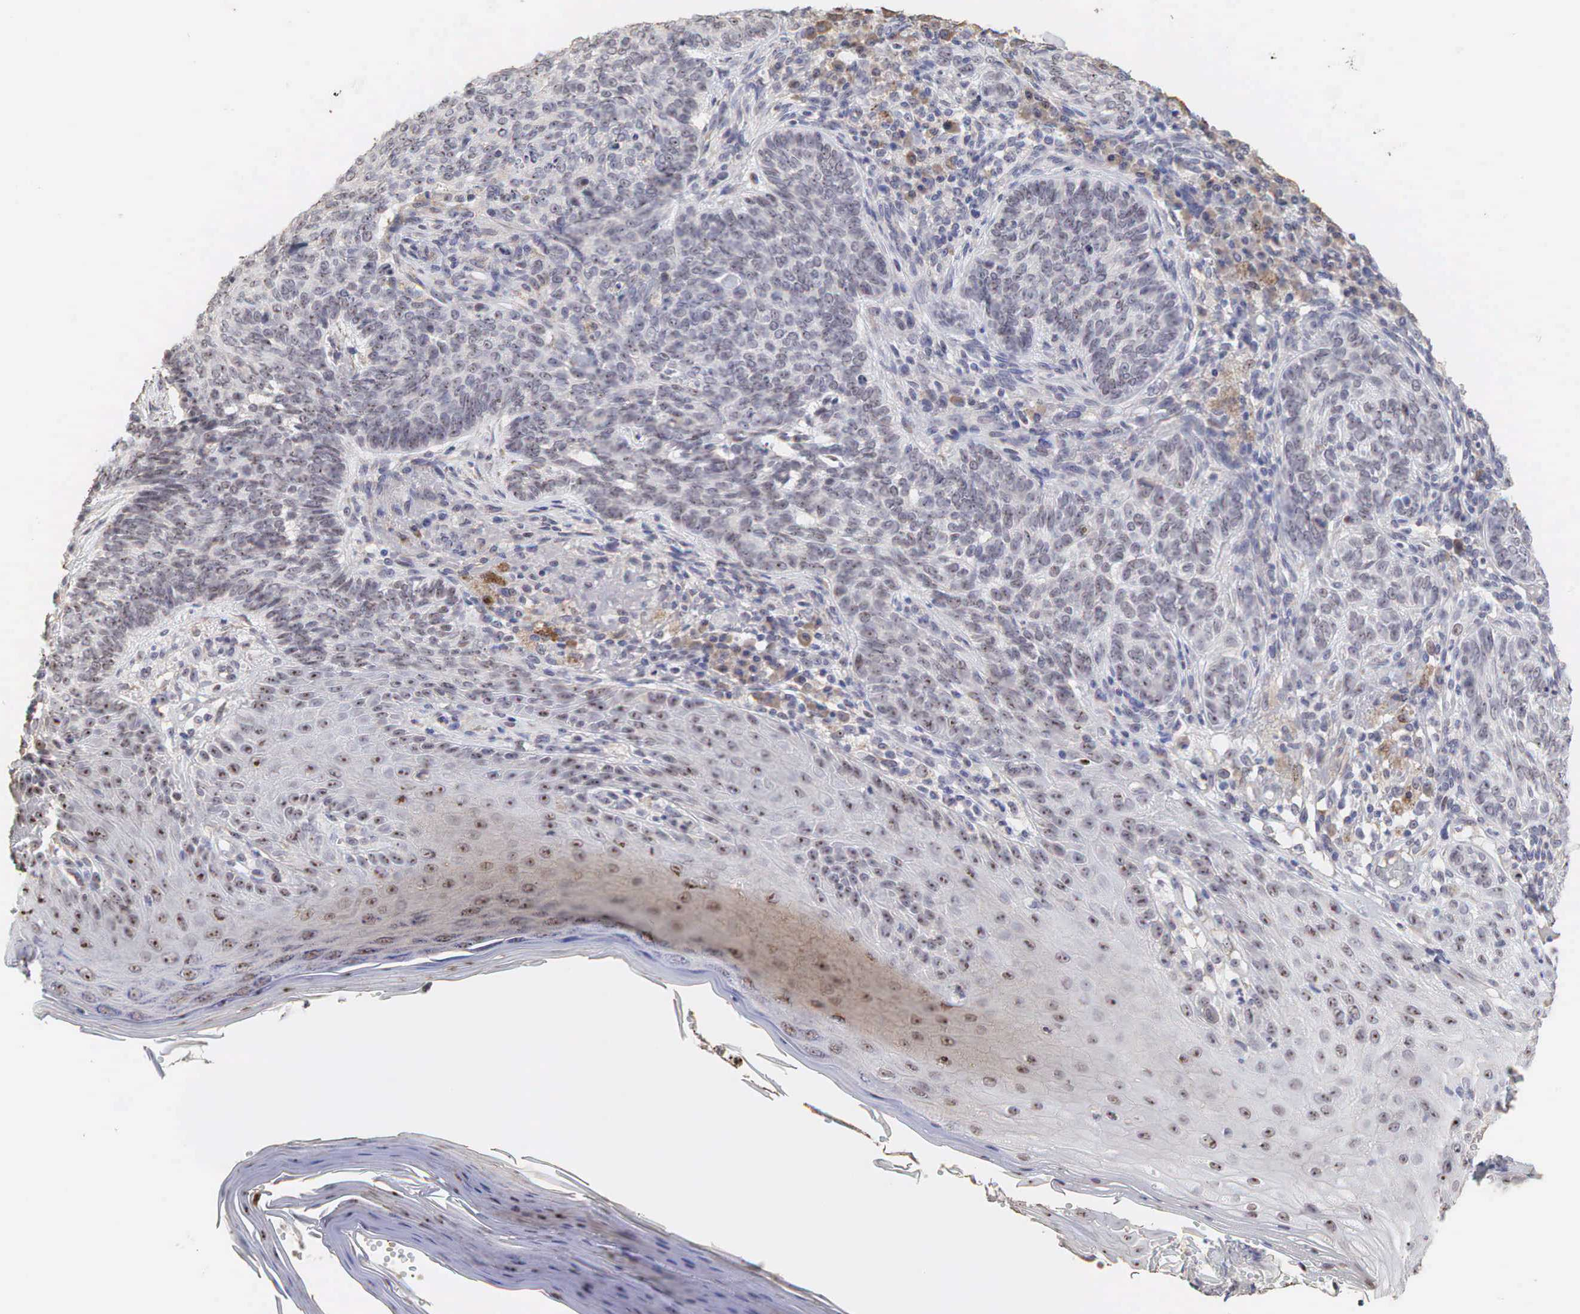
{"staining": {"intensity": "weak", "quantity": "<25%", "location": "nuclear"}, "tissue": "skin cancer", "cell_type": "Tumor cells", "image_type": "cancer", "snomed": [{"axis": "morphology", "description": "Normal tissue, NOS"}, {"axis": "morphology", "description": "Basal cell carcinoma"}, {"axis": "topography", "description": "Skin"}], "caption": "Tumor cells are negative for brown protein staining in basal cell carcinoma (skin). (DAB (3,3'-diaminobenzidine) immunohistochemistry visualized using brightfield microscopy, high magnification).", "gene": "DKC1", "patient": {"sex": "male", "age": 74}}